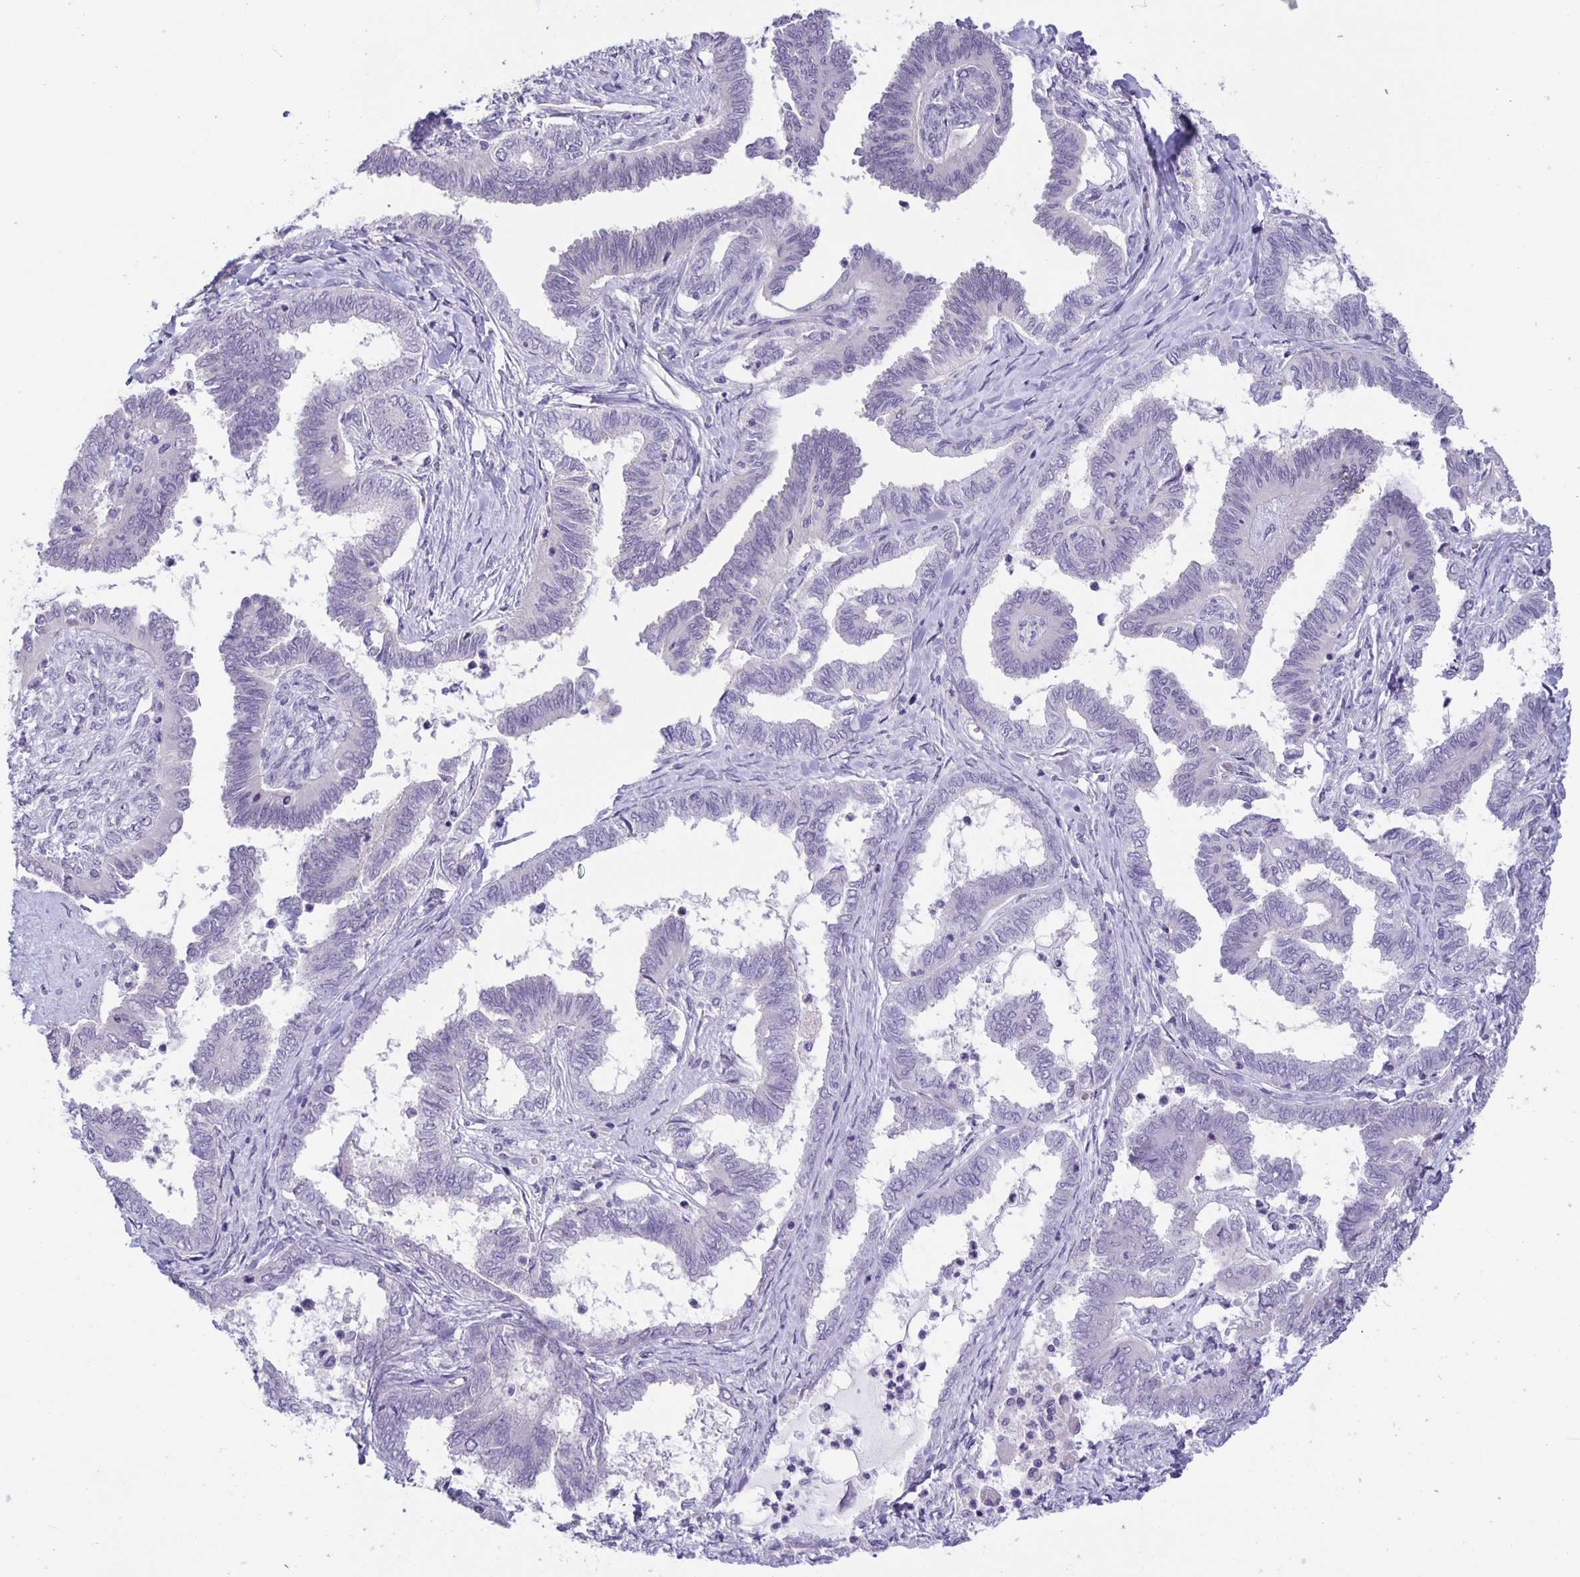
{"staining": {"intensity": "negative", "quantity": "none", "location": "none"}, "tissue": "ovarian cancer", "cell_type": "Tumor cells", "image_type": "cancer", "snomed": [{"axis": "morphology", "description": "Carcinoma, endometroid"}, {"axis": "topography", "description": "Ovary"}], "caption": "The micrograph displays no significant positivity in tumor cells of endometroid carcinoma (ovarian). Nuclei are stained in blue.", "gene": "PTPN3", "patient": {"sex": "female", "age": 70}}